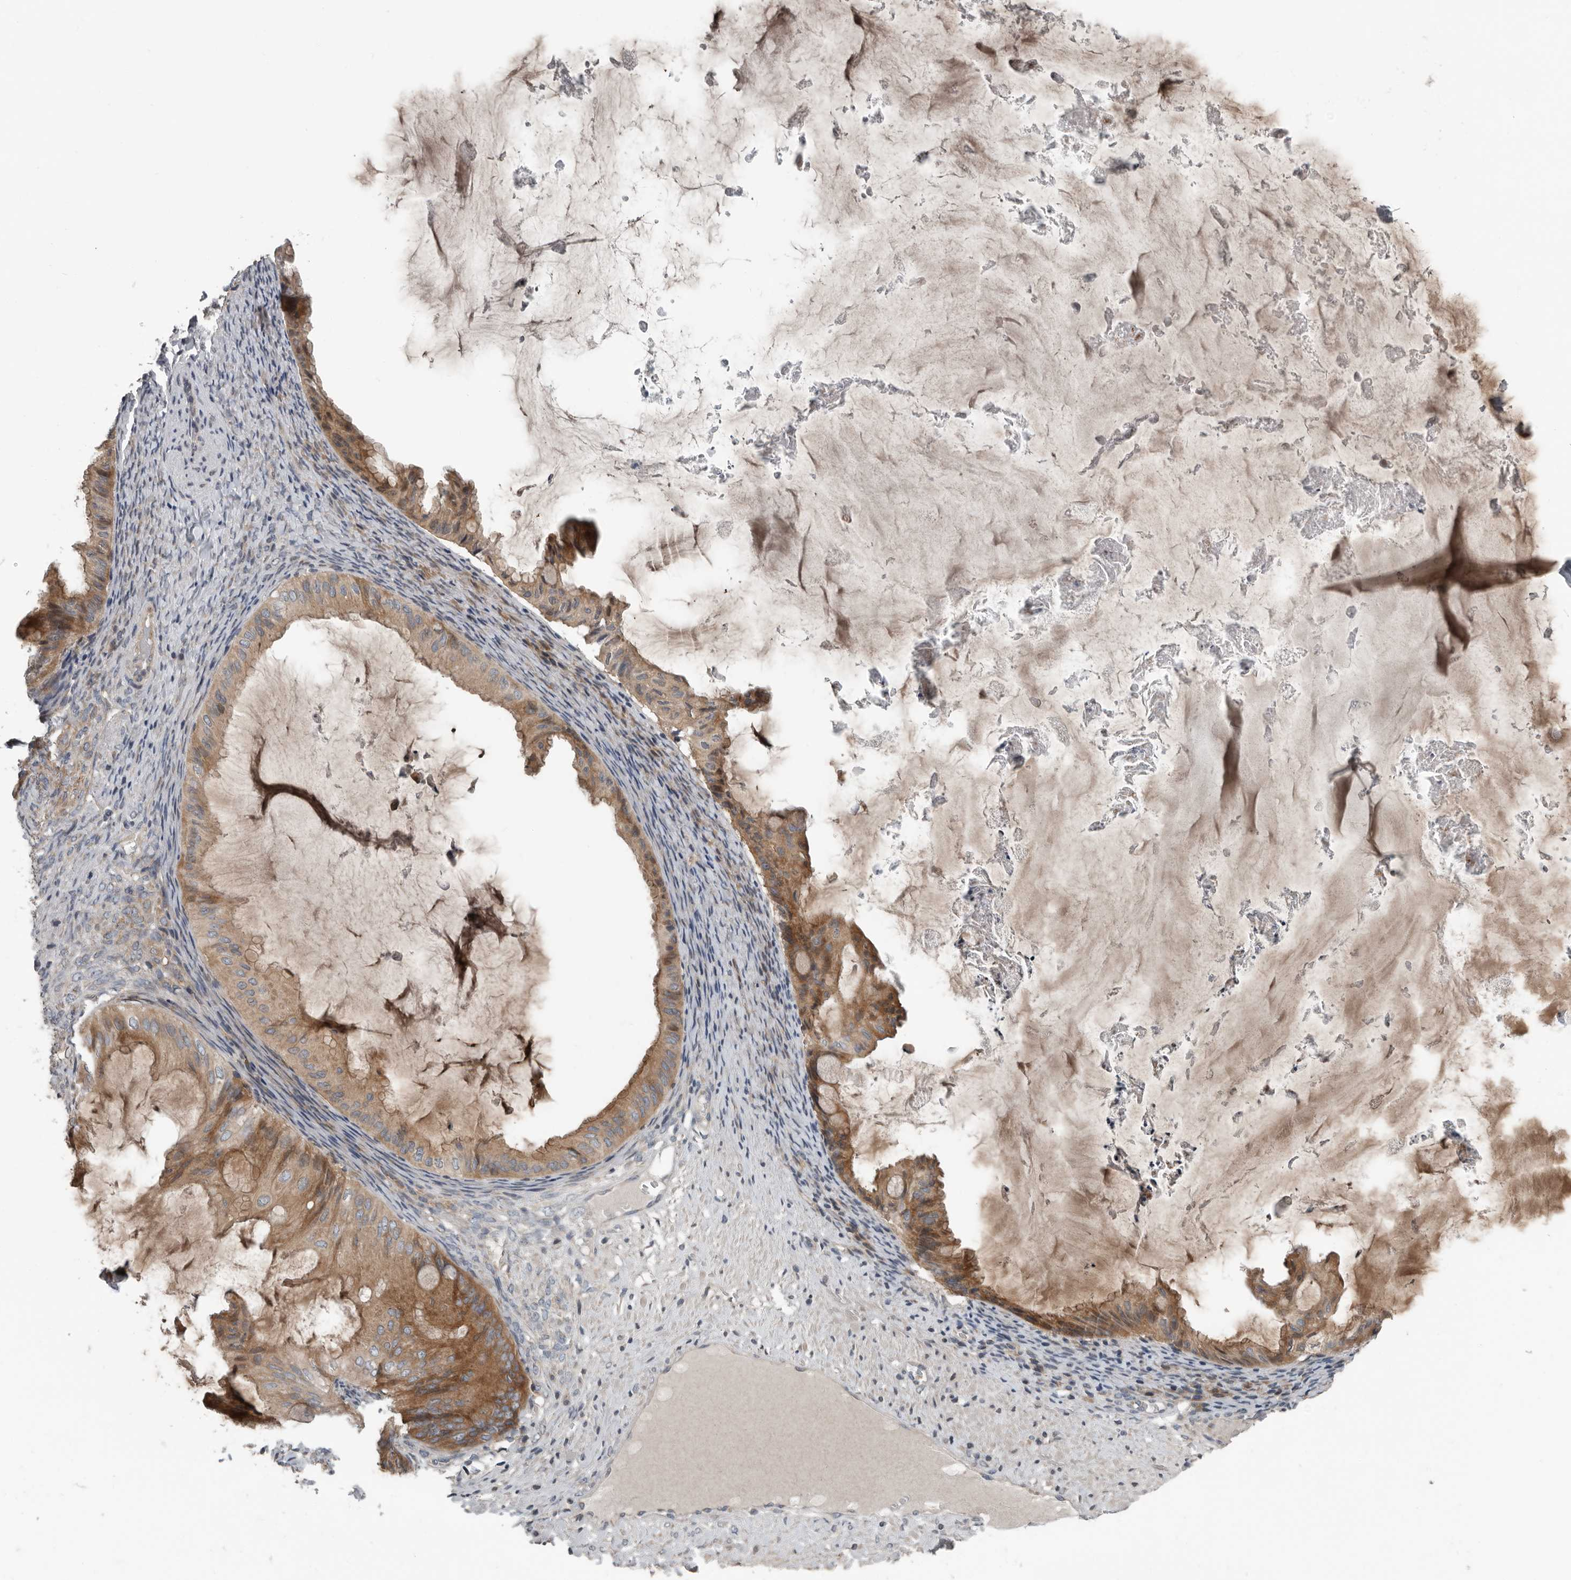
{"staining": {"intensity": "moderate", "quantity": ">75%", "location": "cytoplasmic/membranous"}, "tissue": "ovarian cancer", "cell_type": "Tumor cells", "image_type": "cancer", "snomed": [{"axis": "morphology", "description": "Cystadenocarcinoma, mucinous, NOS"}, {"axis": "topography", "description": "Ovary"}], "caption": "This is a histology image of immunohistochemistry staining of ovarian mucinous cystadenocarcinoma, which shows moderate expression in the cytoplasmic/membranous of tumor cells.", "gene": "TMEM199", "patient": {"sex": "female", "age": 61}}